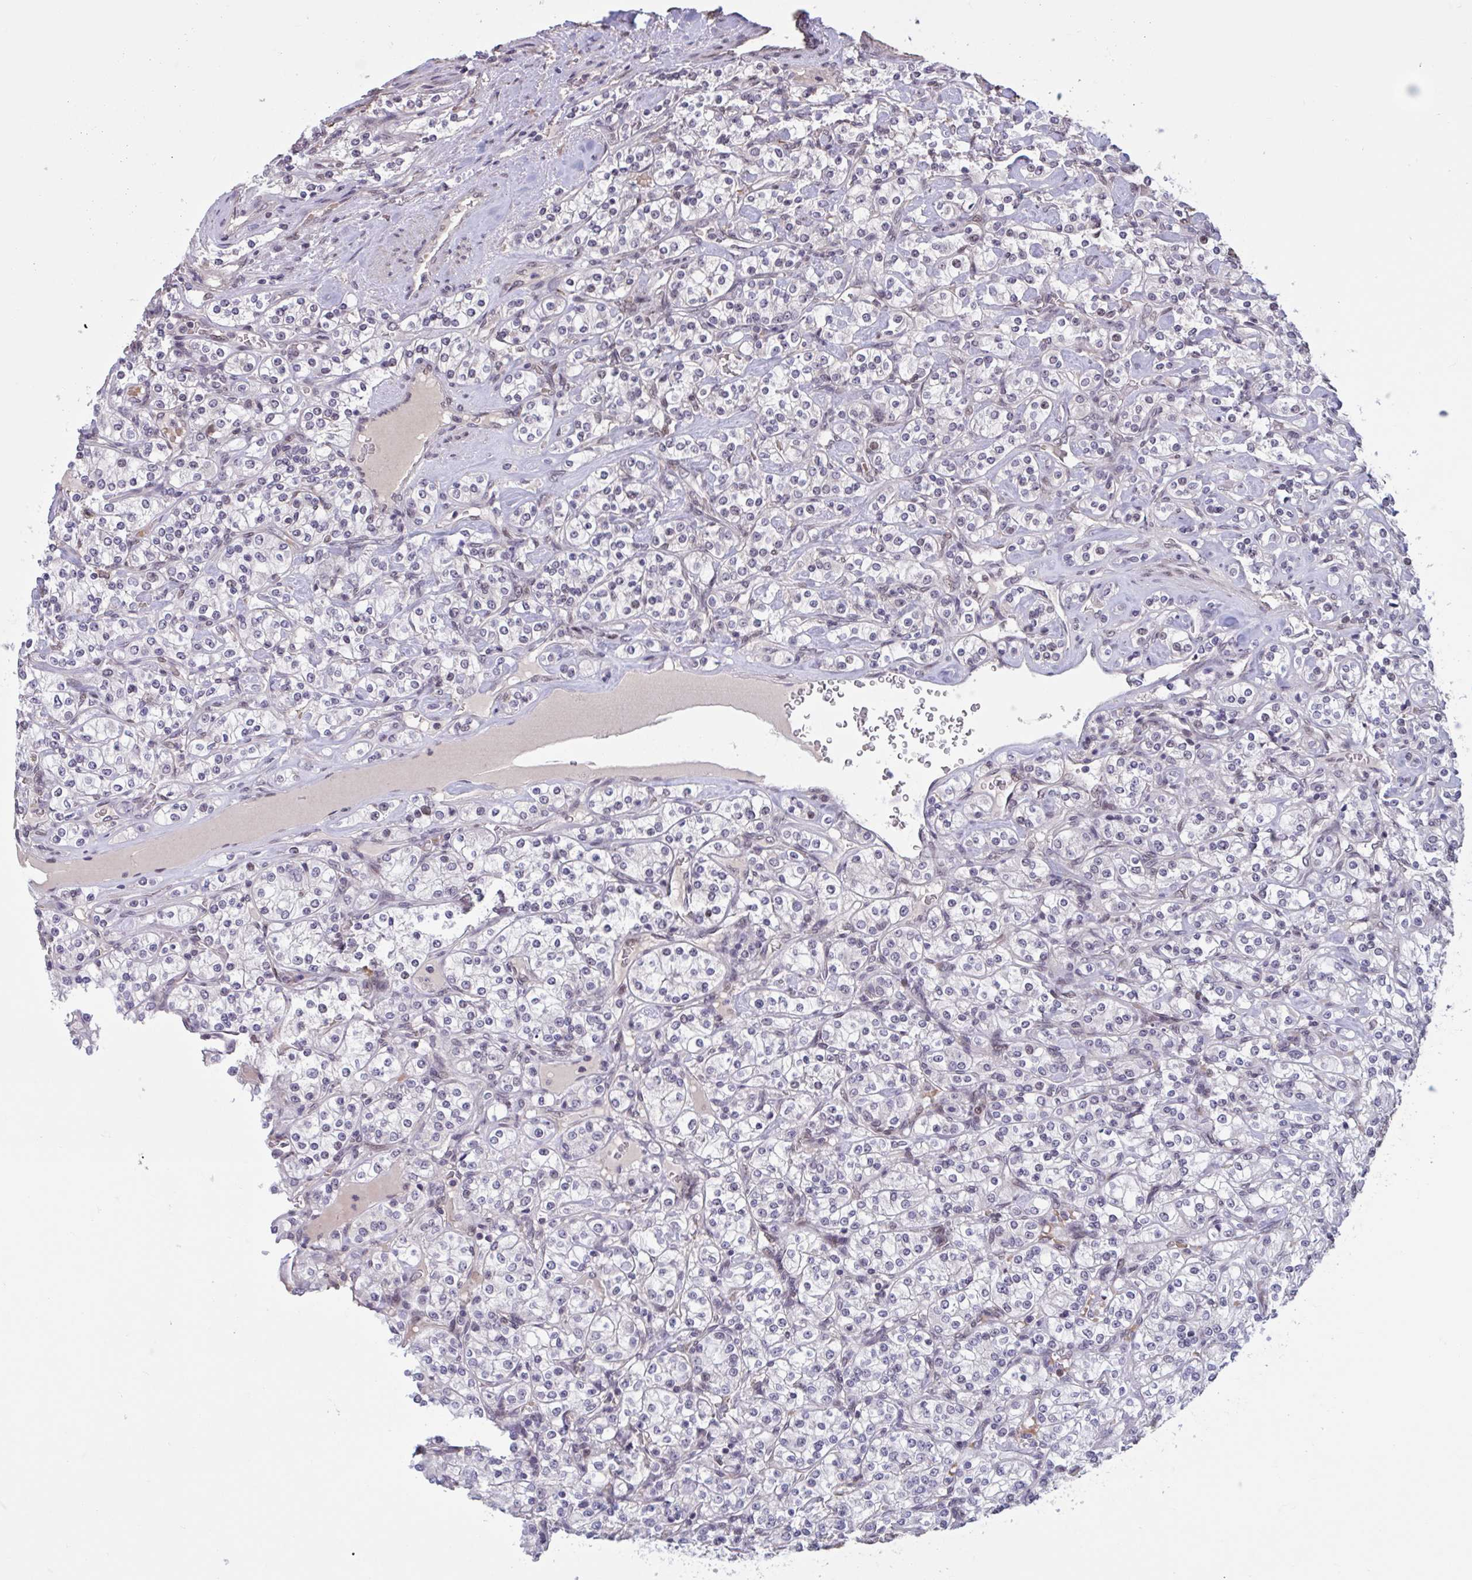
{"staining": {"intensity": "negative", "quantity": "none", "location": "none"}, "tissue": "renal cancer", "cell_type": "Tumor cells", "image_type": "cancer", "snomed": [{"axis": "morphology", "description": "Adenocarcinoma, NOS"}, {"axis": "topography", "description": "Kidney"}], "caption": "Immunohistochemical staining of human renal adenocarcinoma displays no significant expression in tumor cells.", "gene": "ZNF414", "patient": {"sex": "male", "age": 77}}